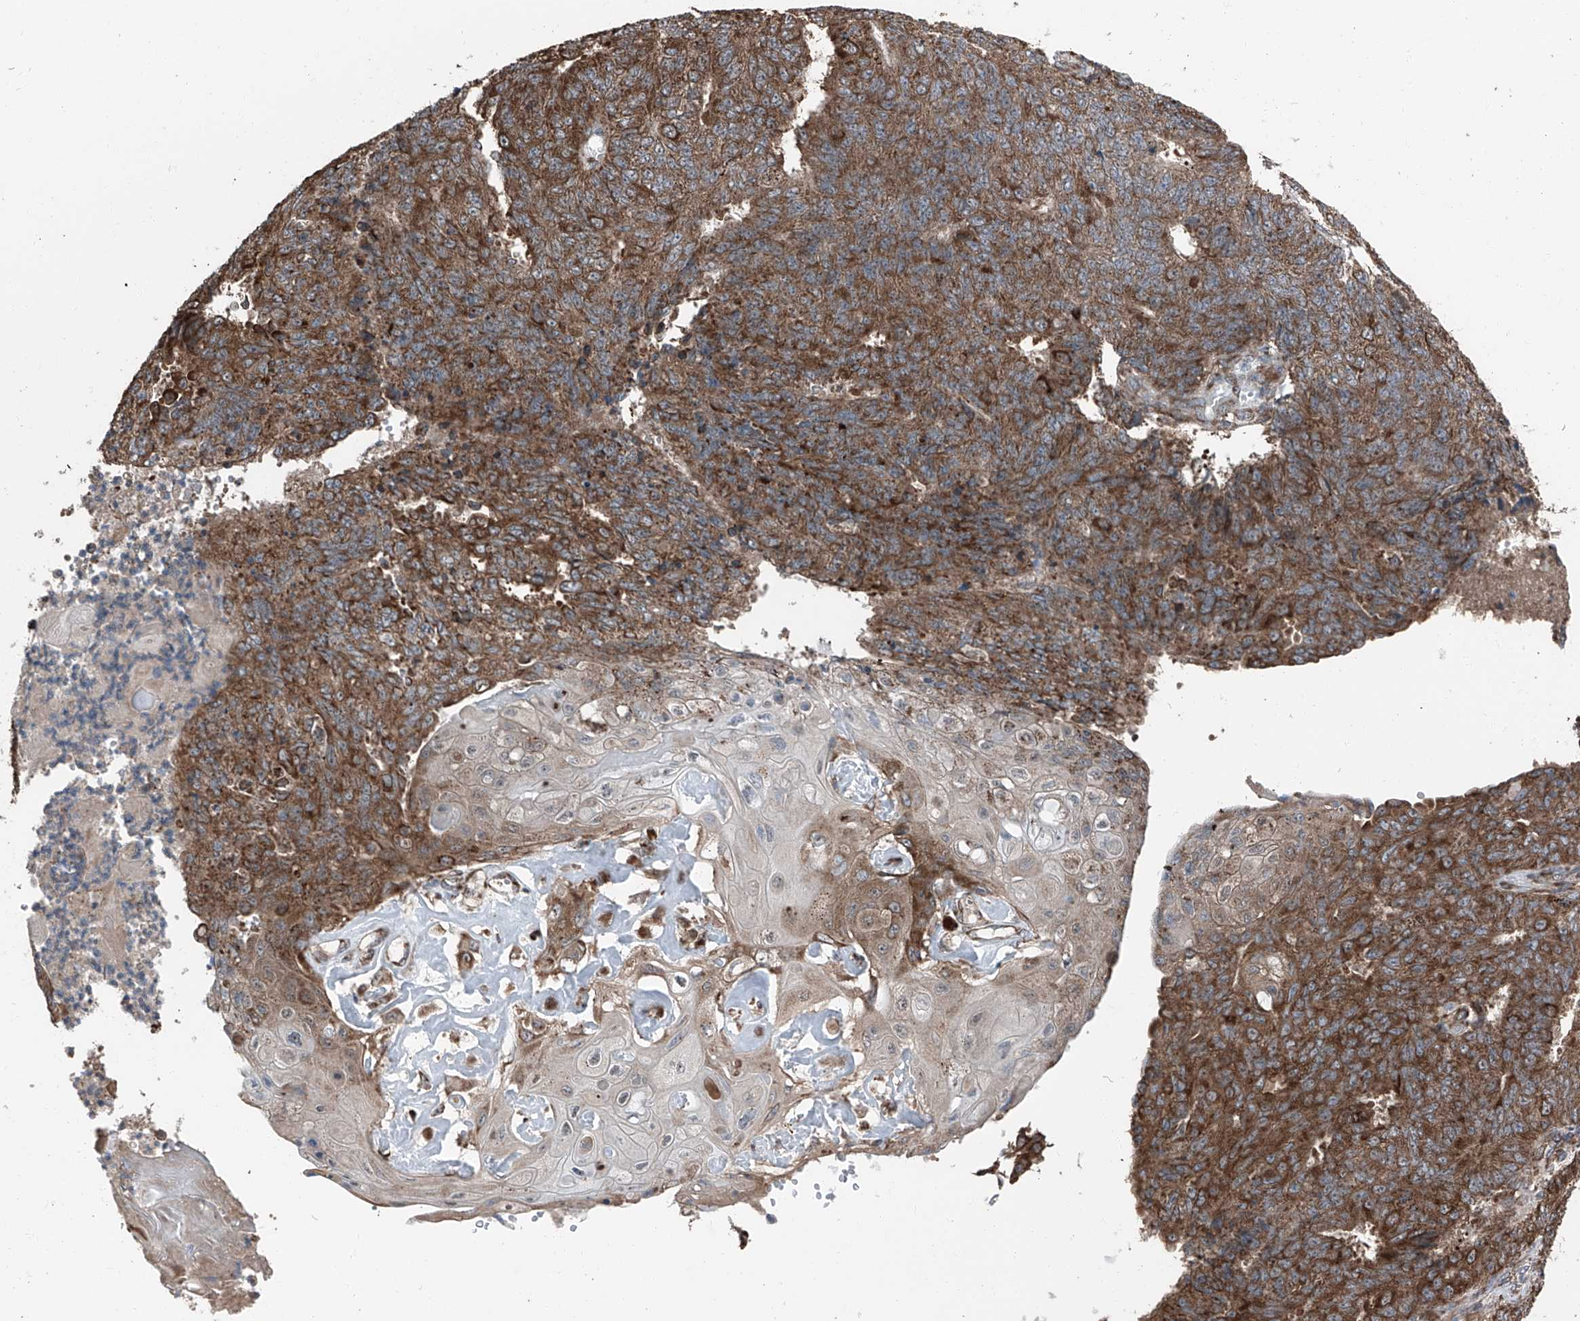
{"staining": {"intensity": "strong", "quantity": ">75%", "location": "cytoplasmic/membranous"}, "tissue": "endometrial cancer", "cell_type": "Tumor cells", "image_type": "cancer", "snomed": [{"axis": "morphology", "description": "Adenocarcinoma, NOS"}, {"axis": "topography", "description": "Endometrium"}], "caption": "Immunohistochemical staining of human endometrial cancer demonstrates high levels of strong cytoplasmic/membranous protein expression in approximately >75% of tumor cells.", "gene": "LIMK1", "patient": {"sex": "female", "age": 32}}